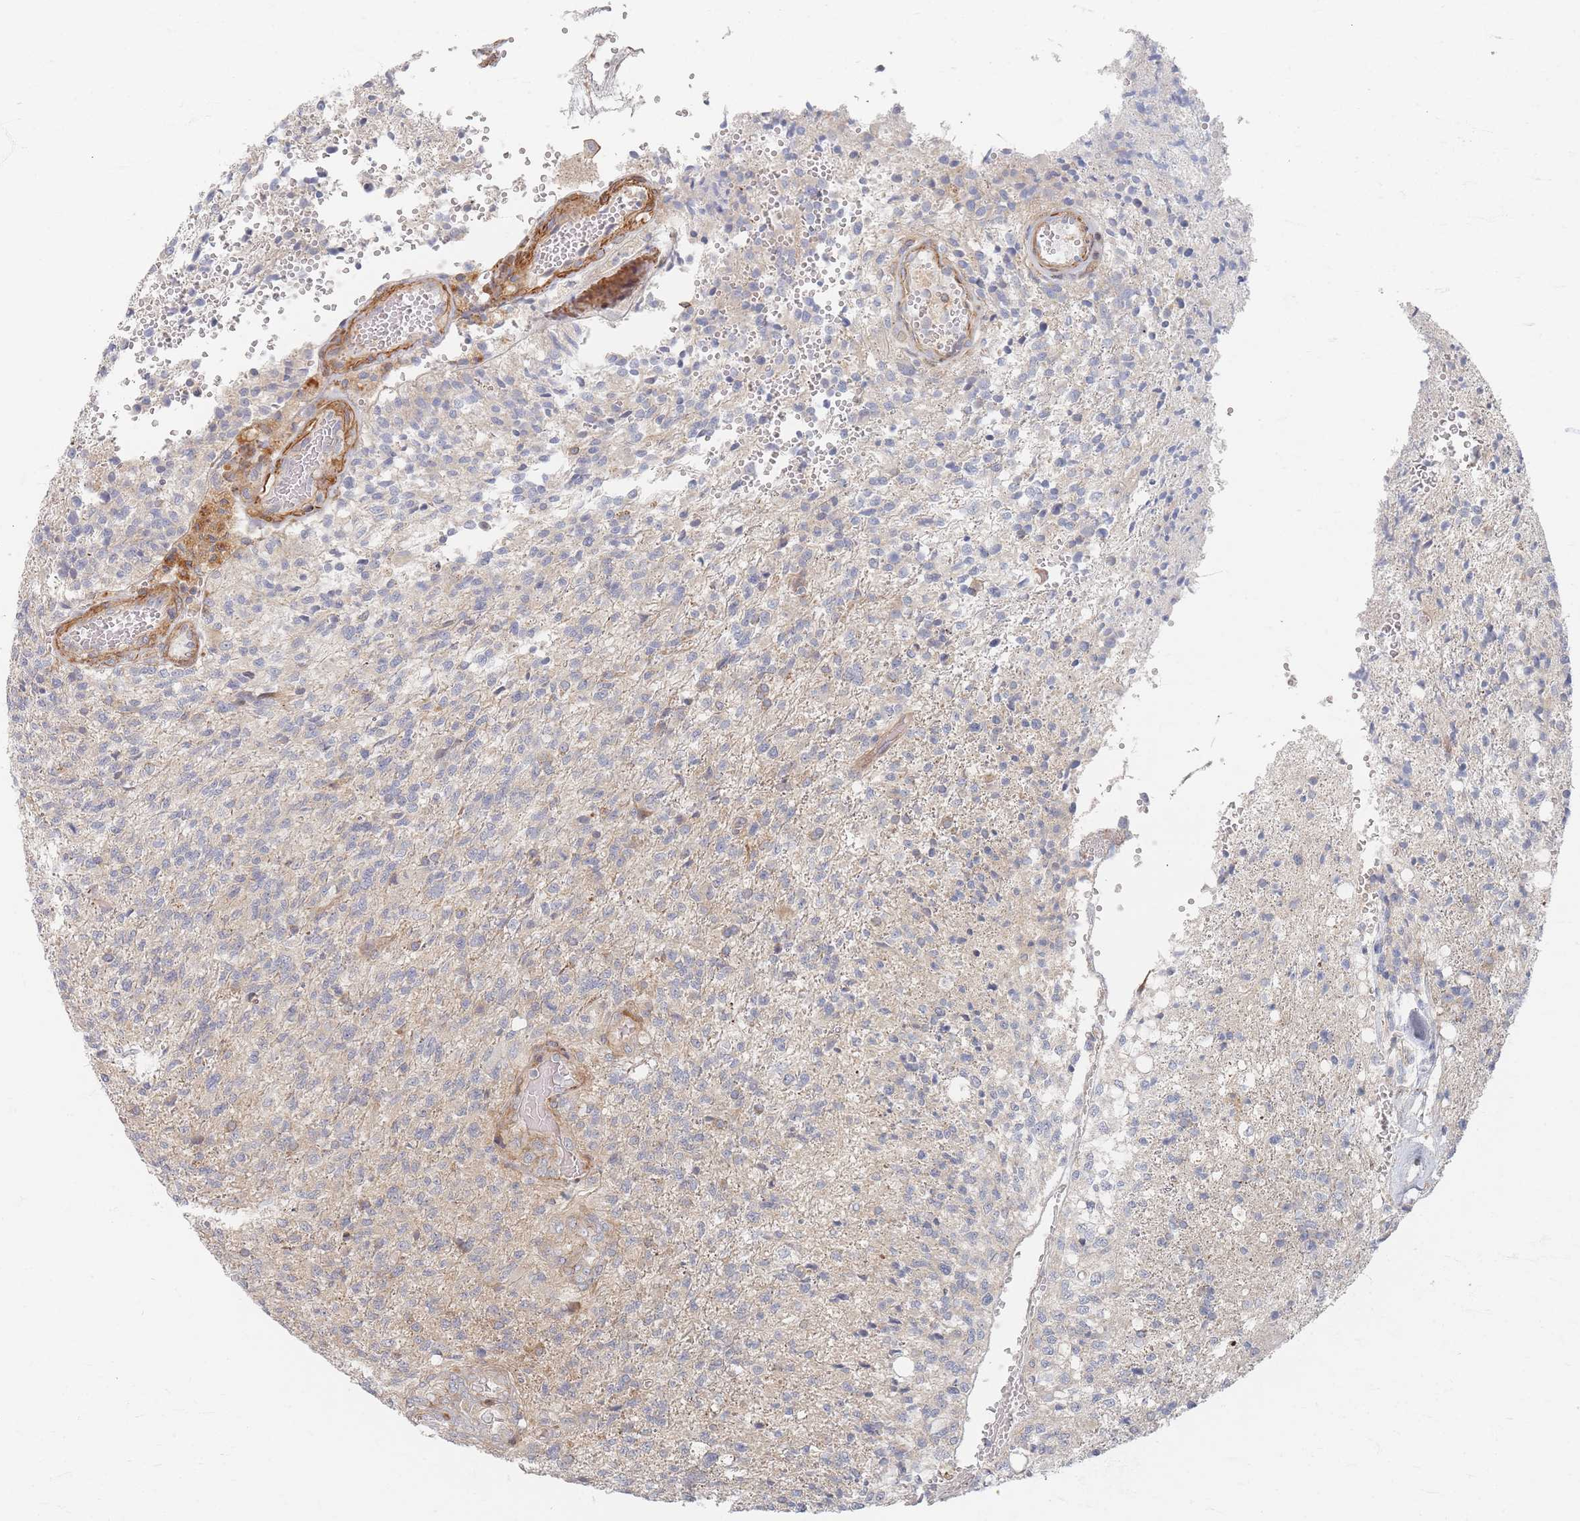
{"staining": {"intensity": "negative", "quantity": "none", "location": "none"}, "tissue": "glioma", "cell_type": "Tumor cells", "image_type": "cancer", "snomed": [{"axis": "morphology", "description": "Glioma, malignant, High grade"}, {"axis": "topography", "description": "Brain"}], "caption": "High magnification brightfield microscopy of malignant glioma (high-grade) stained with DAB (3,3'-diaminobenzidine) (brown) and counterstained with hematoxylin (blue): tumor cells show no significant positivity.", "gene": "ZNF852", "patient": {"sex": "male", "age": 56}}